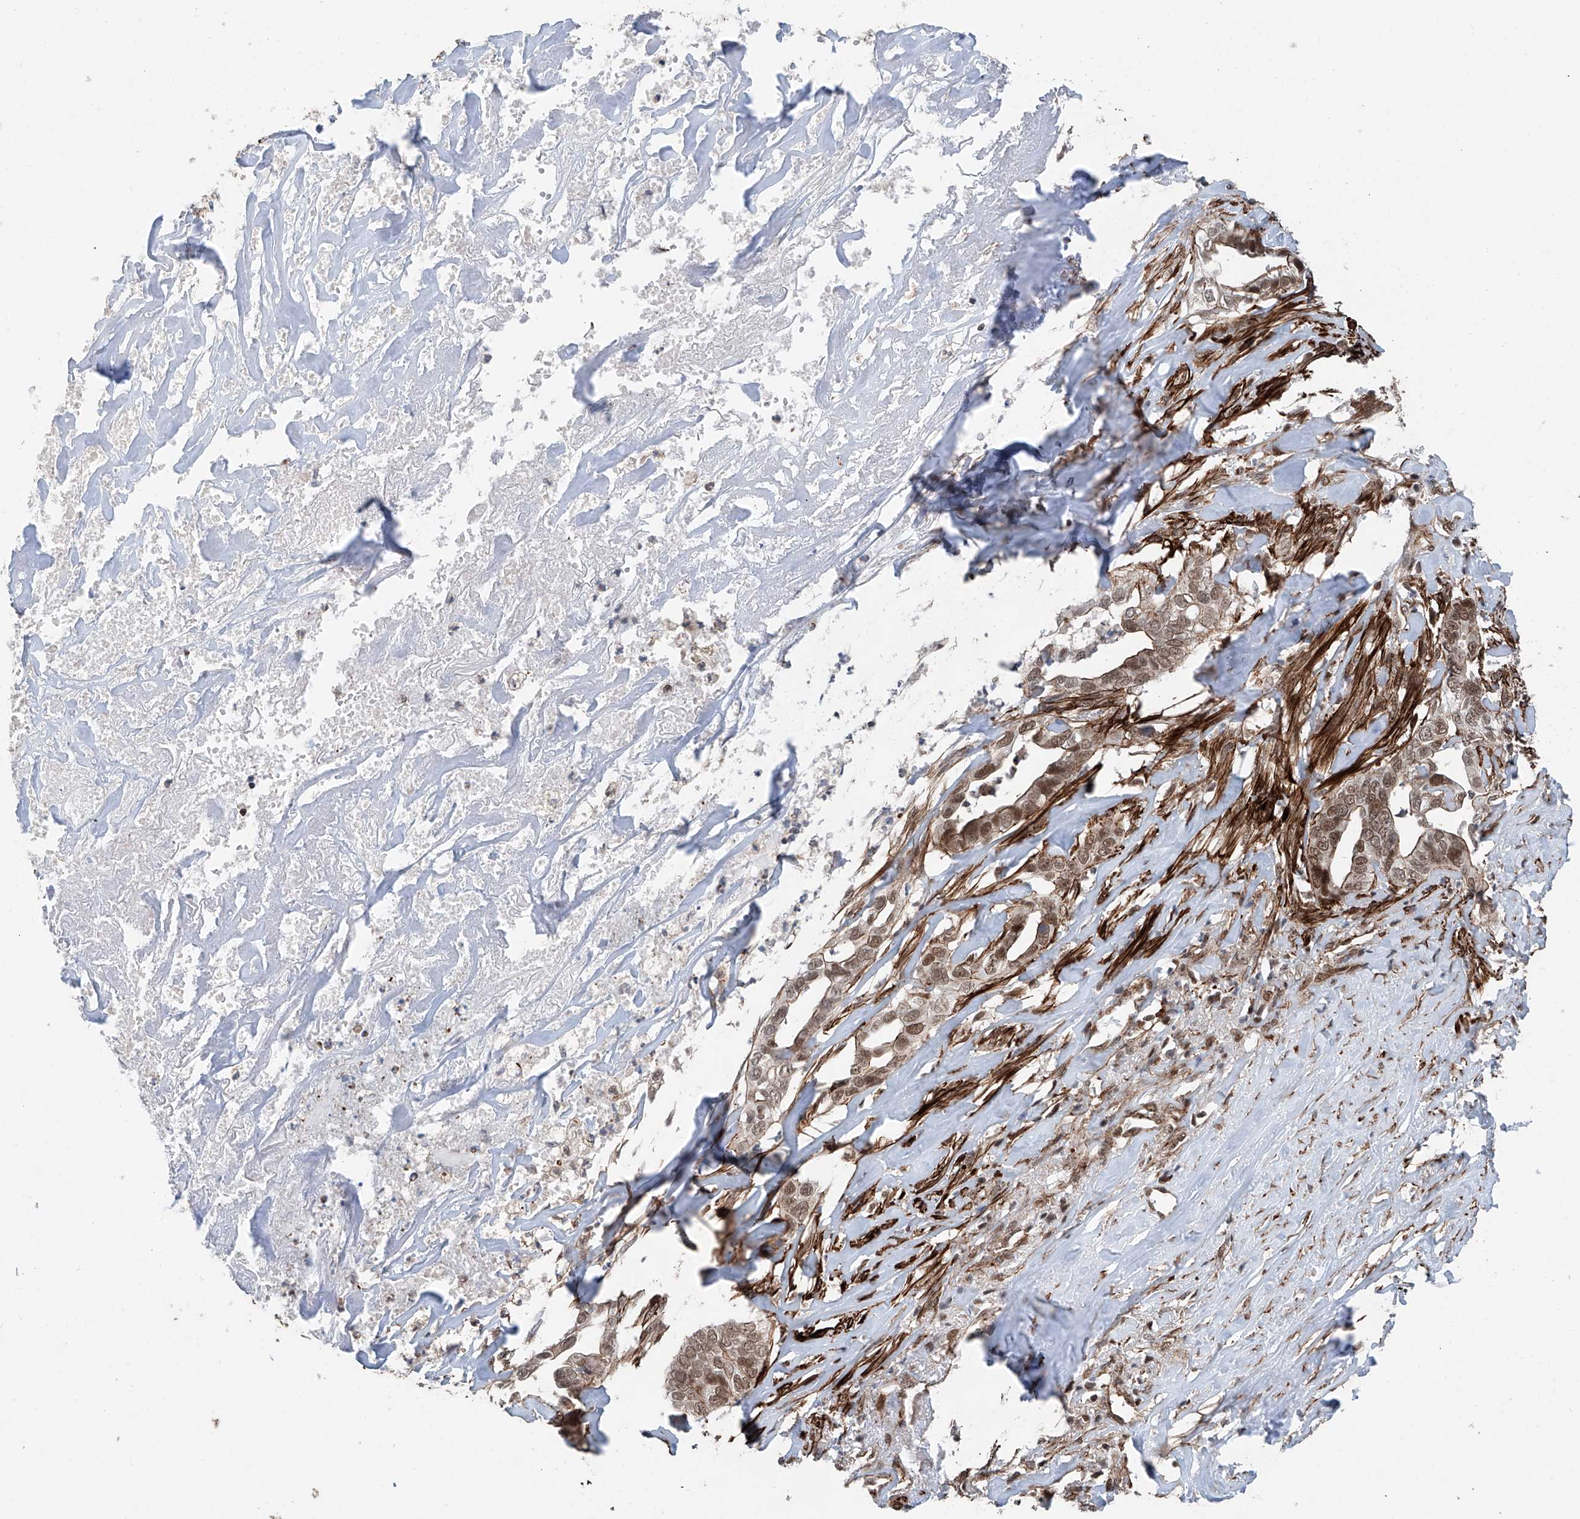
{"staining": {"intensity": "moderate", "quantity": ">75%", "location": "cytoplasmic/membranous,nuclear"}, "tissue": "liver cancer", "cell_type": "Tumor cells", "image_type": "cancer", "snomed": [{"axis": "morphology", "description": "Cholangiocarcinoma"}, {"axis": "topography", "description": "Liver"}], "caption": "Immunohistochemical staining of human liver cancer (cholangiocarcinoma) shows medium levels of moderate cytoplasmic/membranous and nuclear staining in approximately >75% of tumor cells. (DAB = brown stain, brightfield microscopy at high magnification).", "gene": "SDE2", "patient": {"sex": "female", "age": 79}}